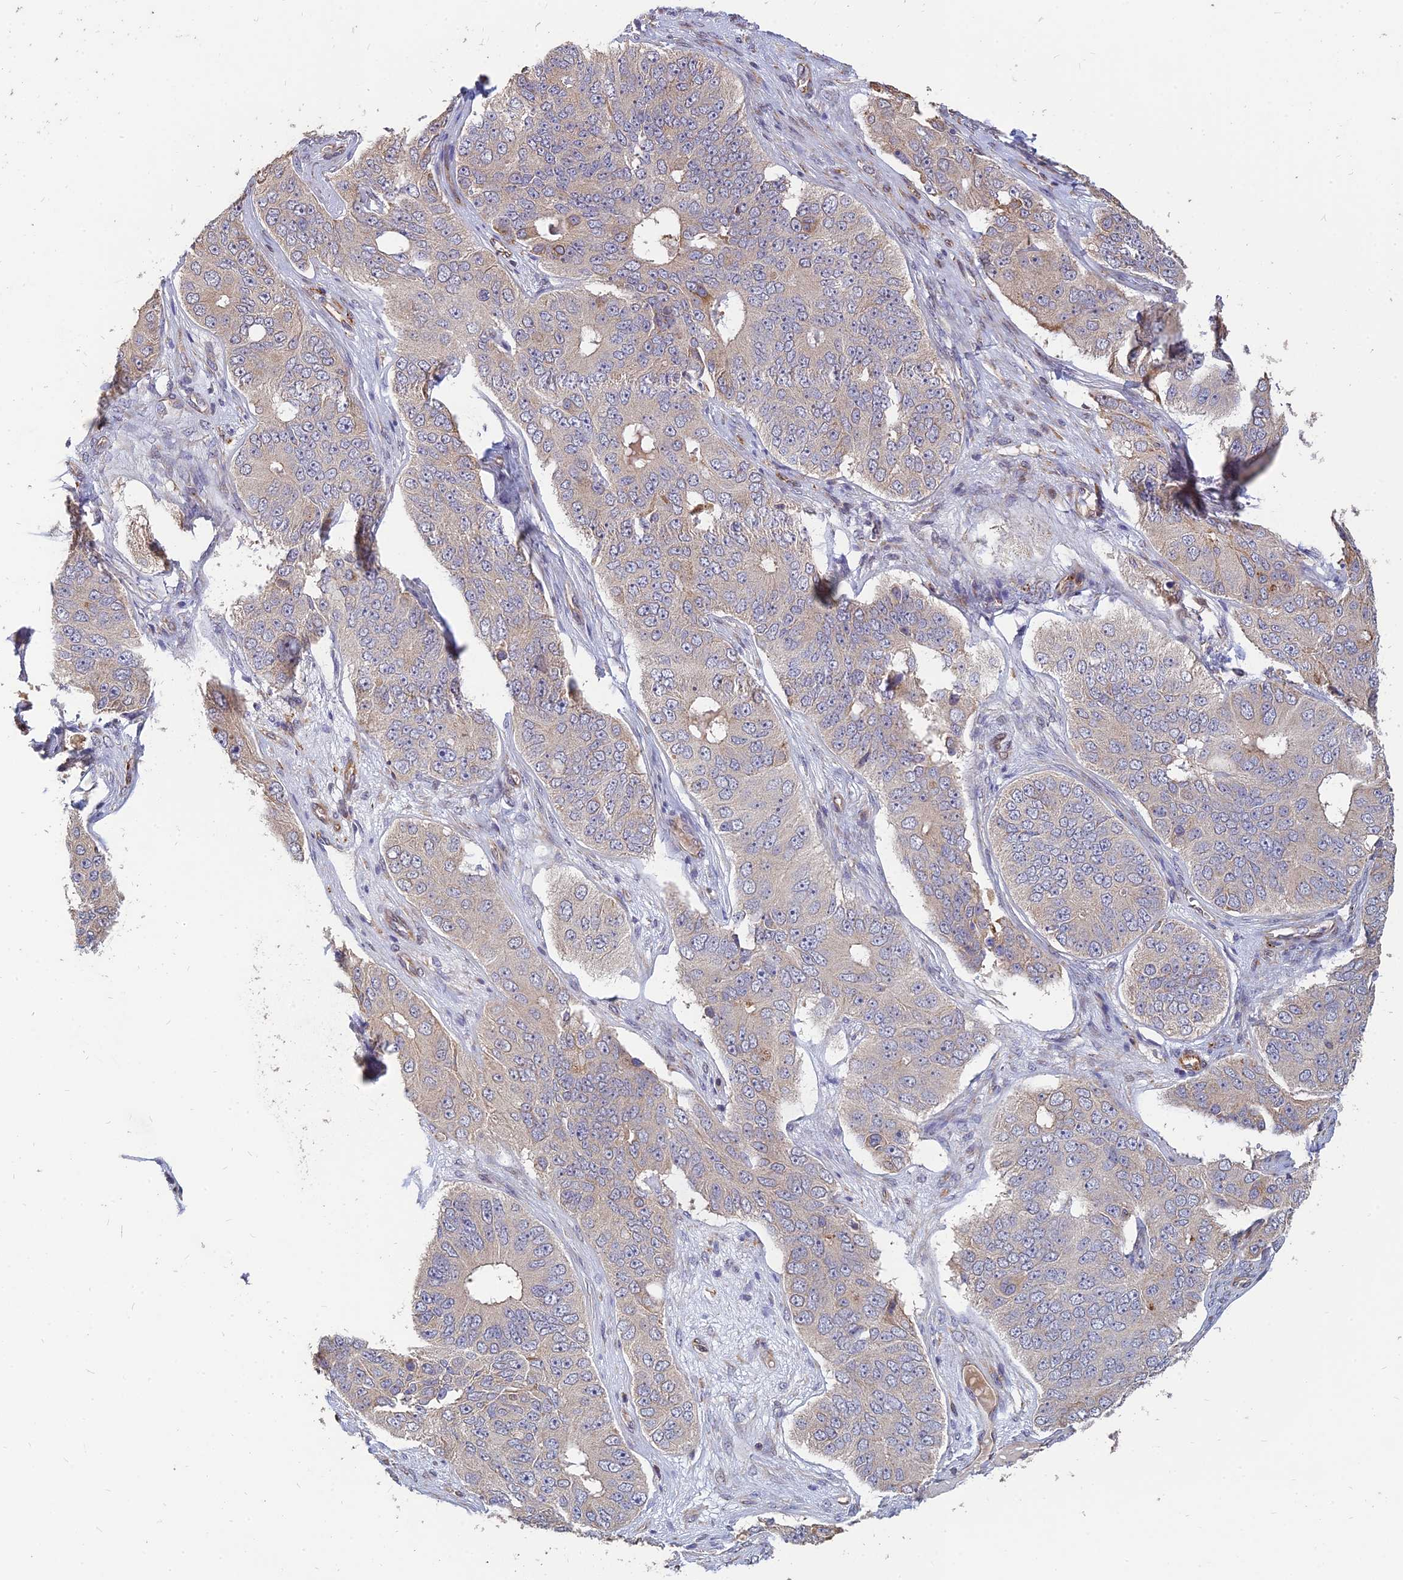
{"staining": {"intensity": "negative", "quantity": "none", "location": "none"}, "tissue": "ovarian cancer", "cell_type": "Tumor cells", "image_type": "cancer", "snomed": [{"axis": "morphology", "description": "Carcinoma, endometroid"}, {"axis": "topography", "description": "Ovary"}], "caption": "A high-resolution photomicrograph shows IHC staining of endometroid carcinoma (ovarian), which reveals no significant staining in tumor cells.", "gene": "ST3GAL6", "patient": {"sex": "female", "age": 51}}